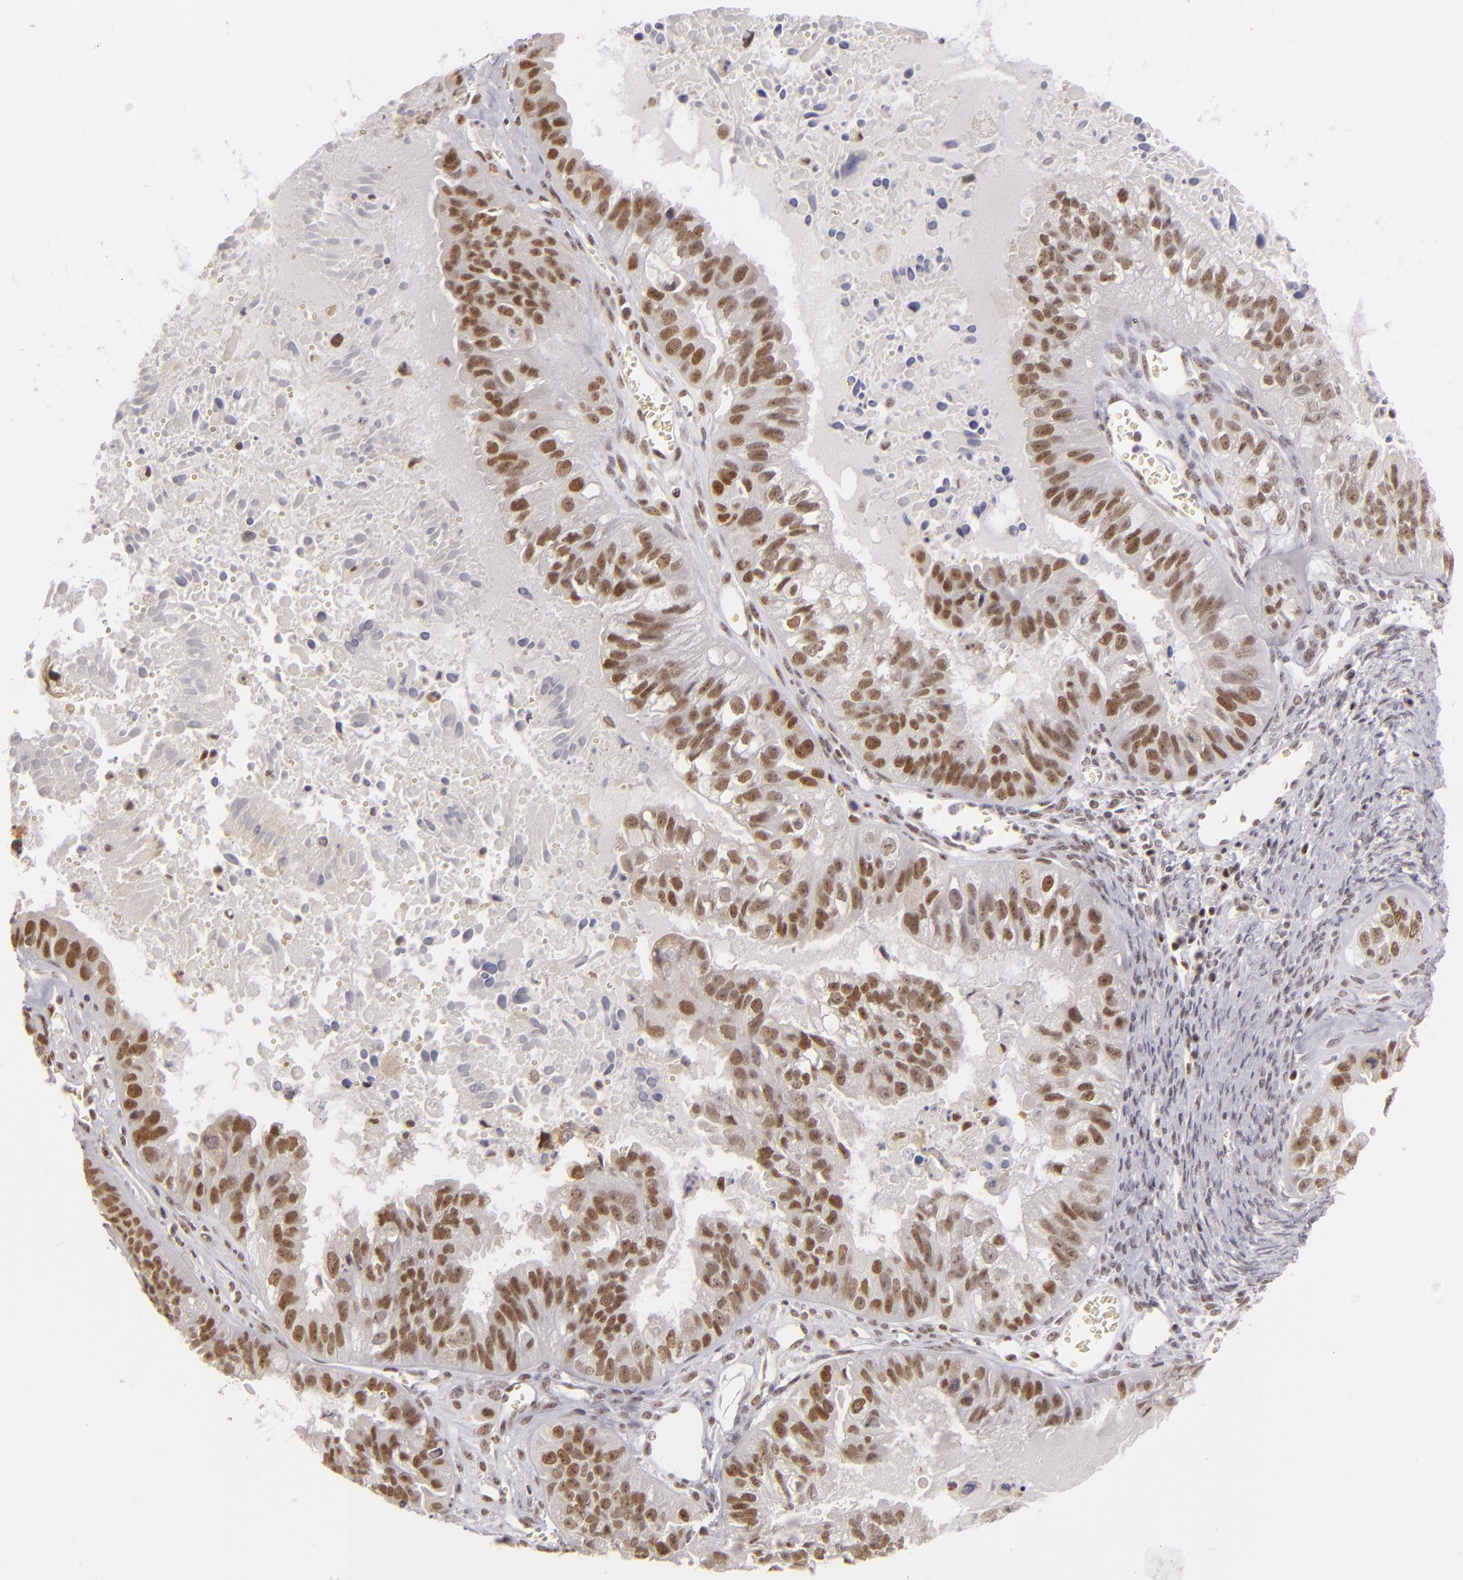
{"staining": {"intensity": "moderate", "quantity": ">75%", "location": "nuclear"}, "tissue": "ovarian cancer", "cell_type": "Tumor cells", "image_type": "cancer", "snomed": [{"axis": "morphology", "description": "Carcinoma, endometroid"}, {"axis": "topography", "description": "Ovary"}], "caption": "Tumor cells show medium levels of moderate nuclear positivity in approximately >75% of cells in endometroid carcinoma (ovarian).", "gene": "DAXX", "patient": {"sex": "female", "age": 85}}